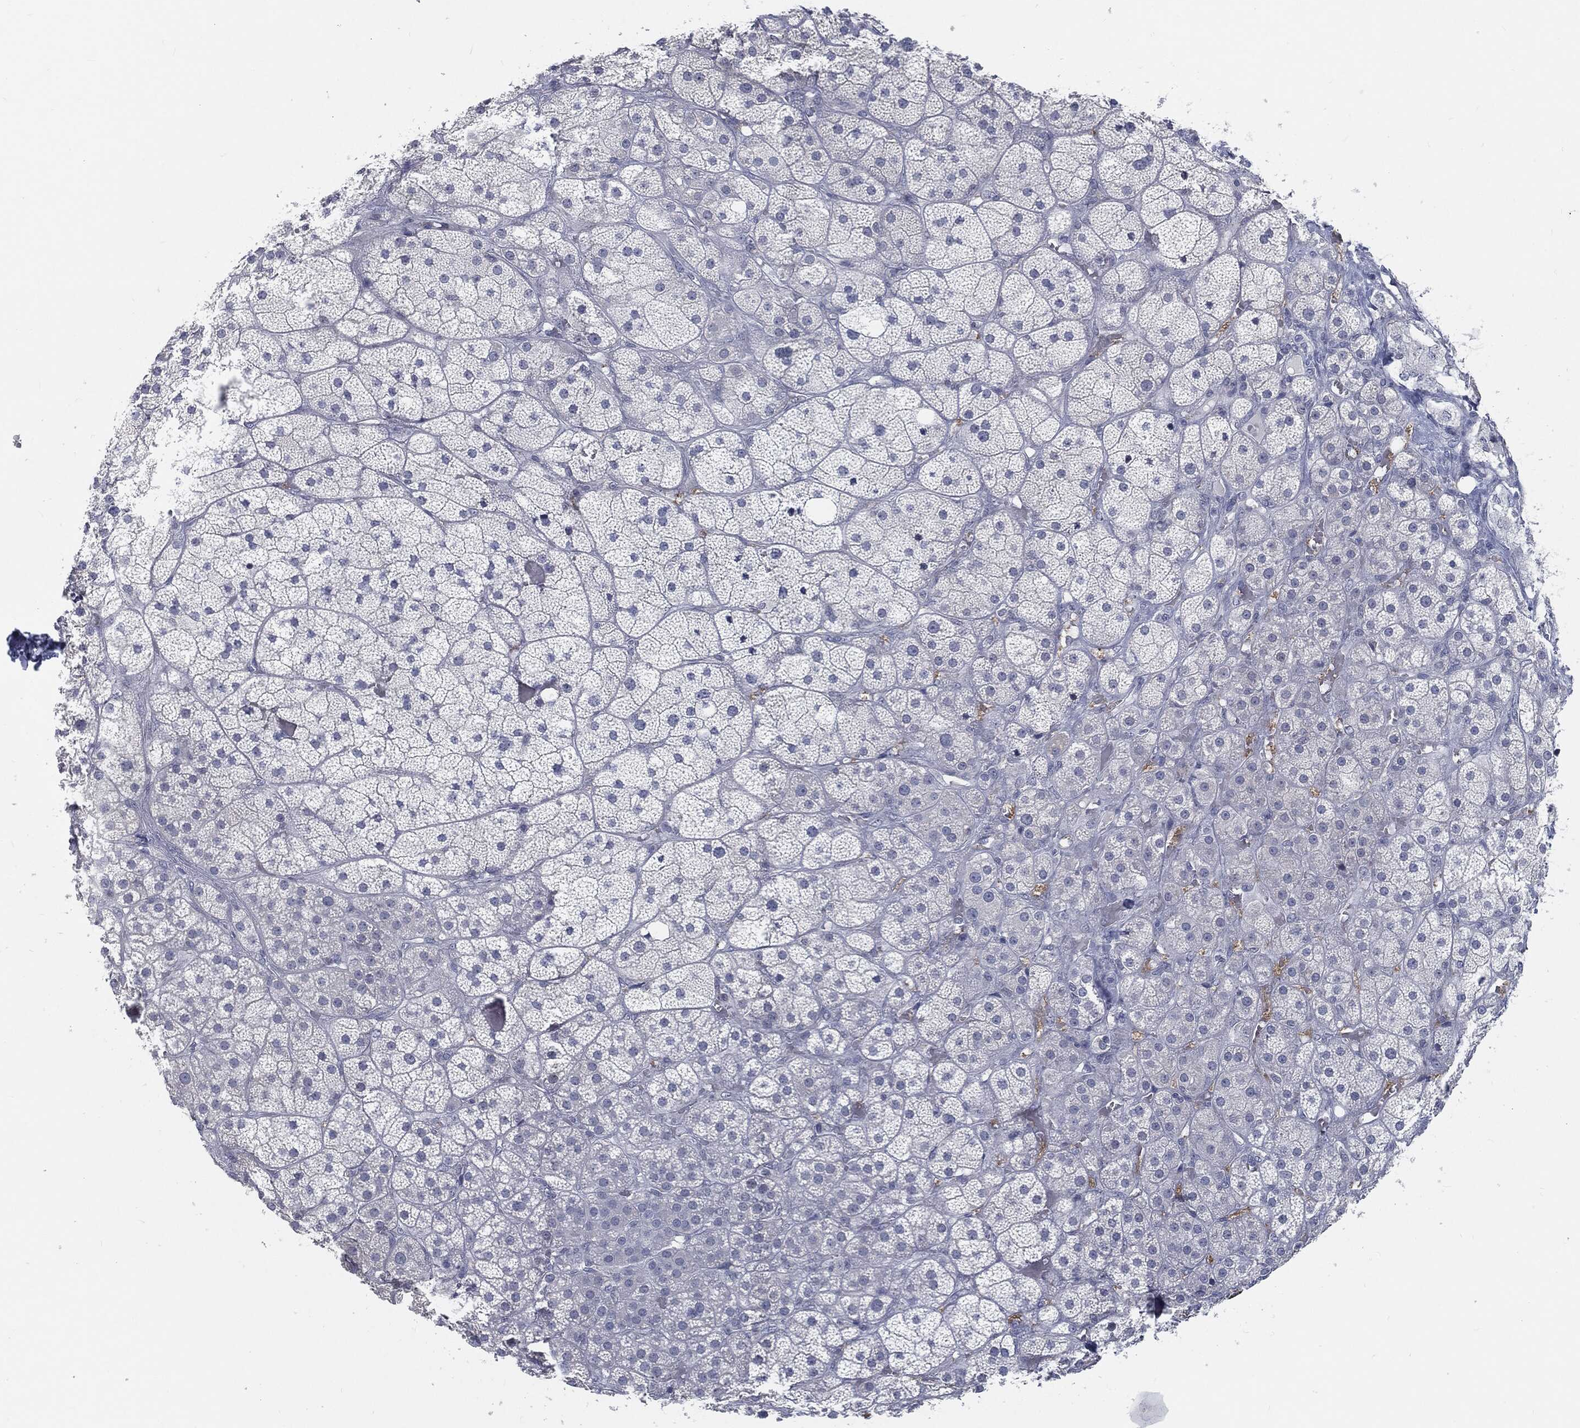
{"staining": {"intensity": "negative", "quantity": "none", "location": "none"}, "tissue": "adrenal gland", "cell_type": "Glandular cells", "image_type": "normal", "snomed": [{"axis": "morphology", "description": "Normal tissue, NOS"}, {"axis": "topography", "description": "Adrenal gland"}], "caption": "A photomicrograph of adrenal gland stained for a protein demonstrates no brown staining in glandular cells.", "gene": "PROM1", "patient": {"sex": "male", "age": 57}}